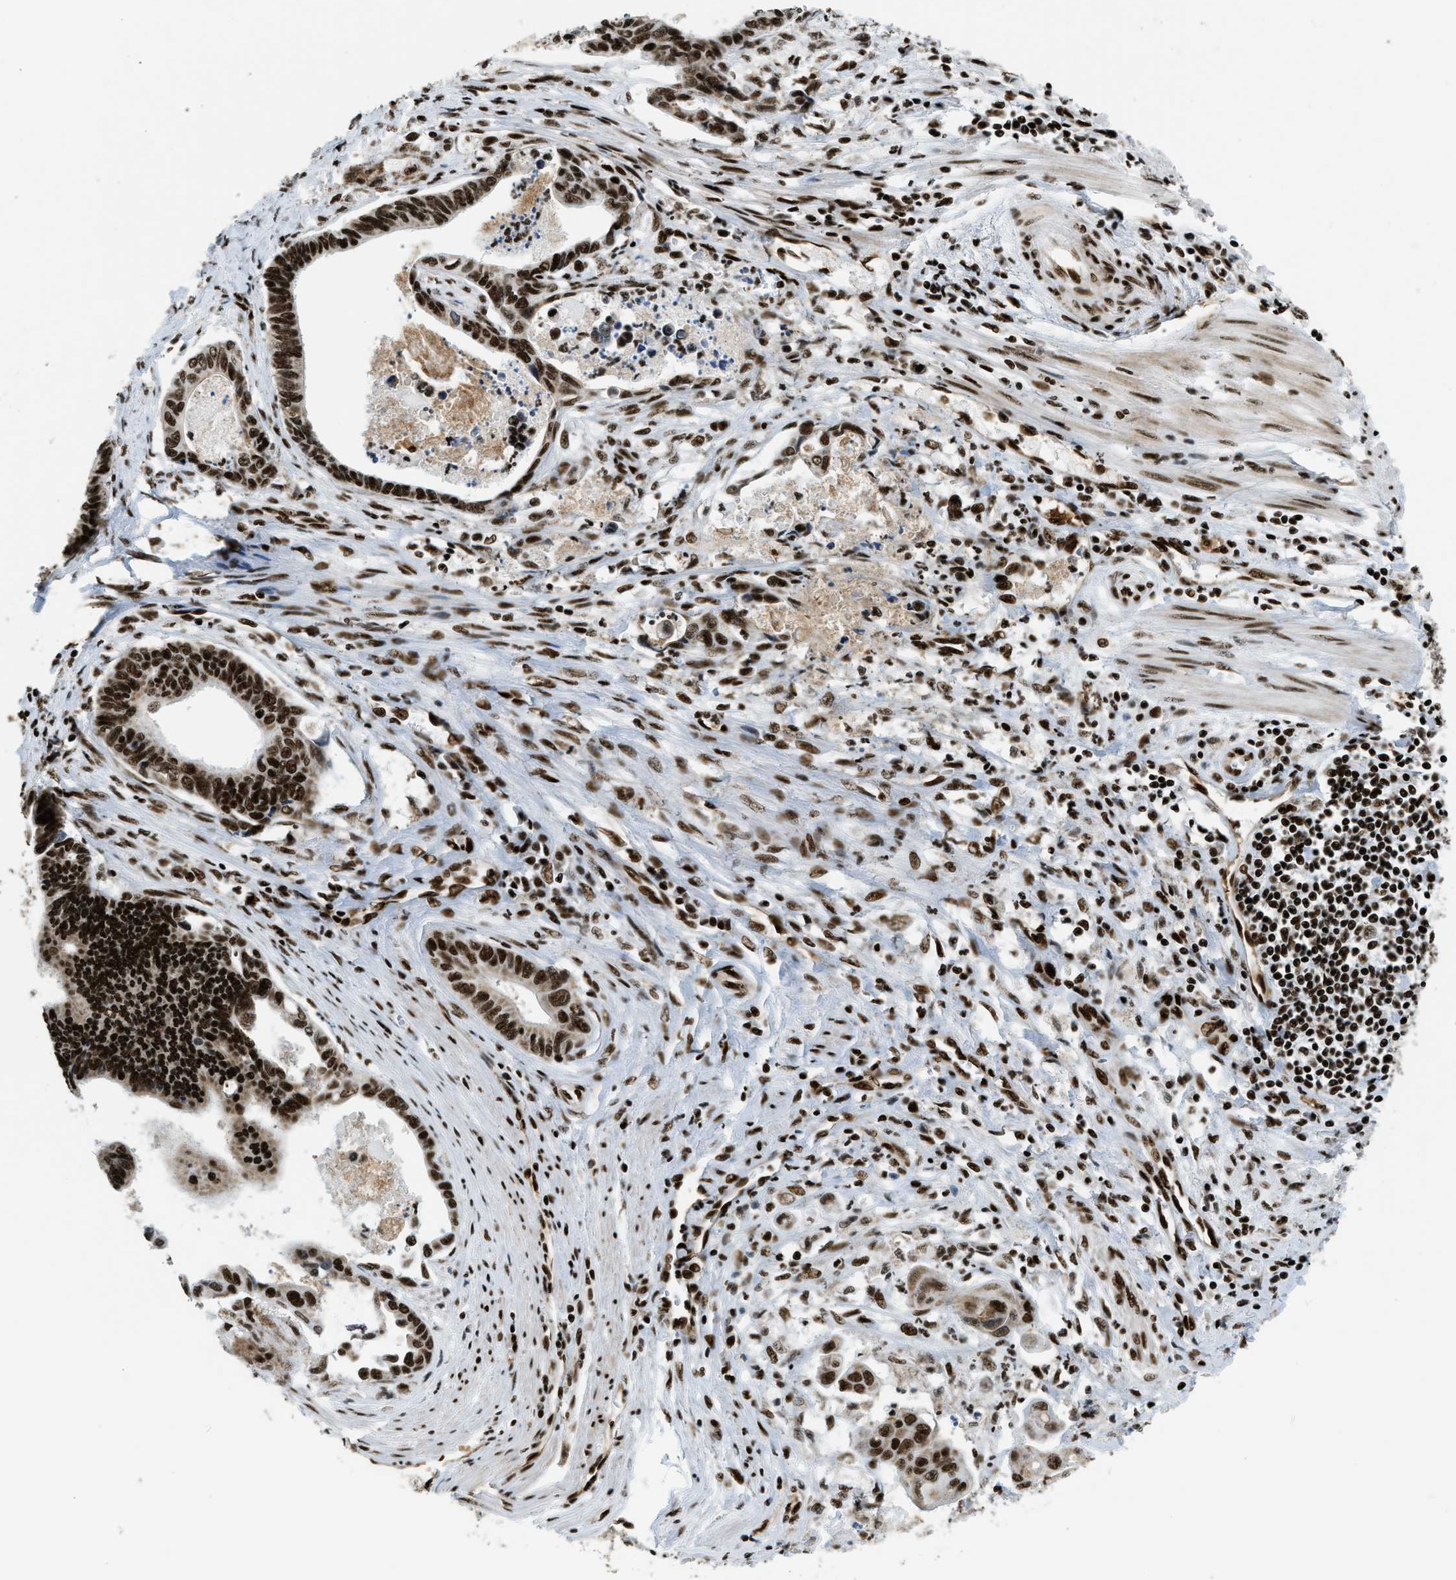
{"staining": {"intensity": "strong", "quantity": ">75%", "location": "nuclear"}, "tissue": "pancreatic cancer", "cell_type": "Tumor cells", "image_type": "cancer", "snomed": [{"axis": "morphology", "description": "Adenocarcinoma, NOS"}, {"axis": "topography", "description": "Pancreas"}], "caption": "Immunohistochemical staining of human pancreatic cancer reveals high levels of strong nuclear protein expression in about >75% of tumor cells.", "gene": "GABPB1", "patient": {"sex": "female", "age": 70}}